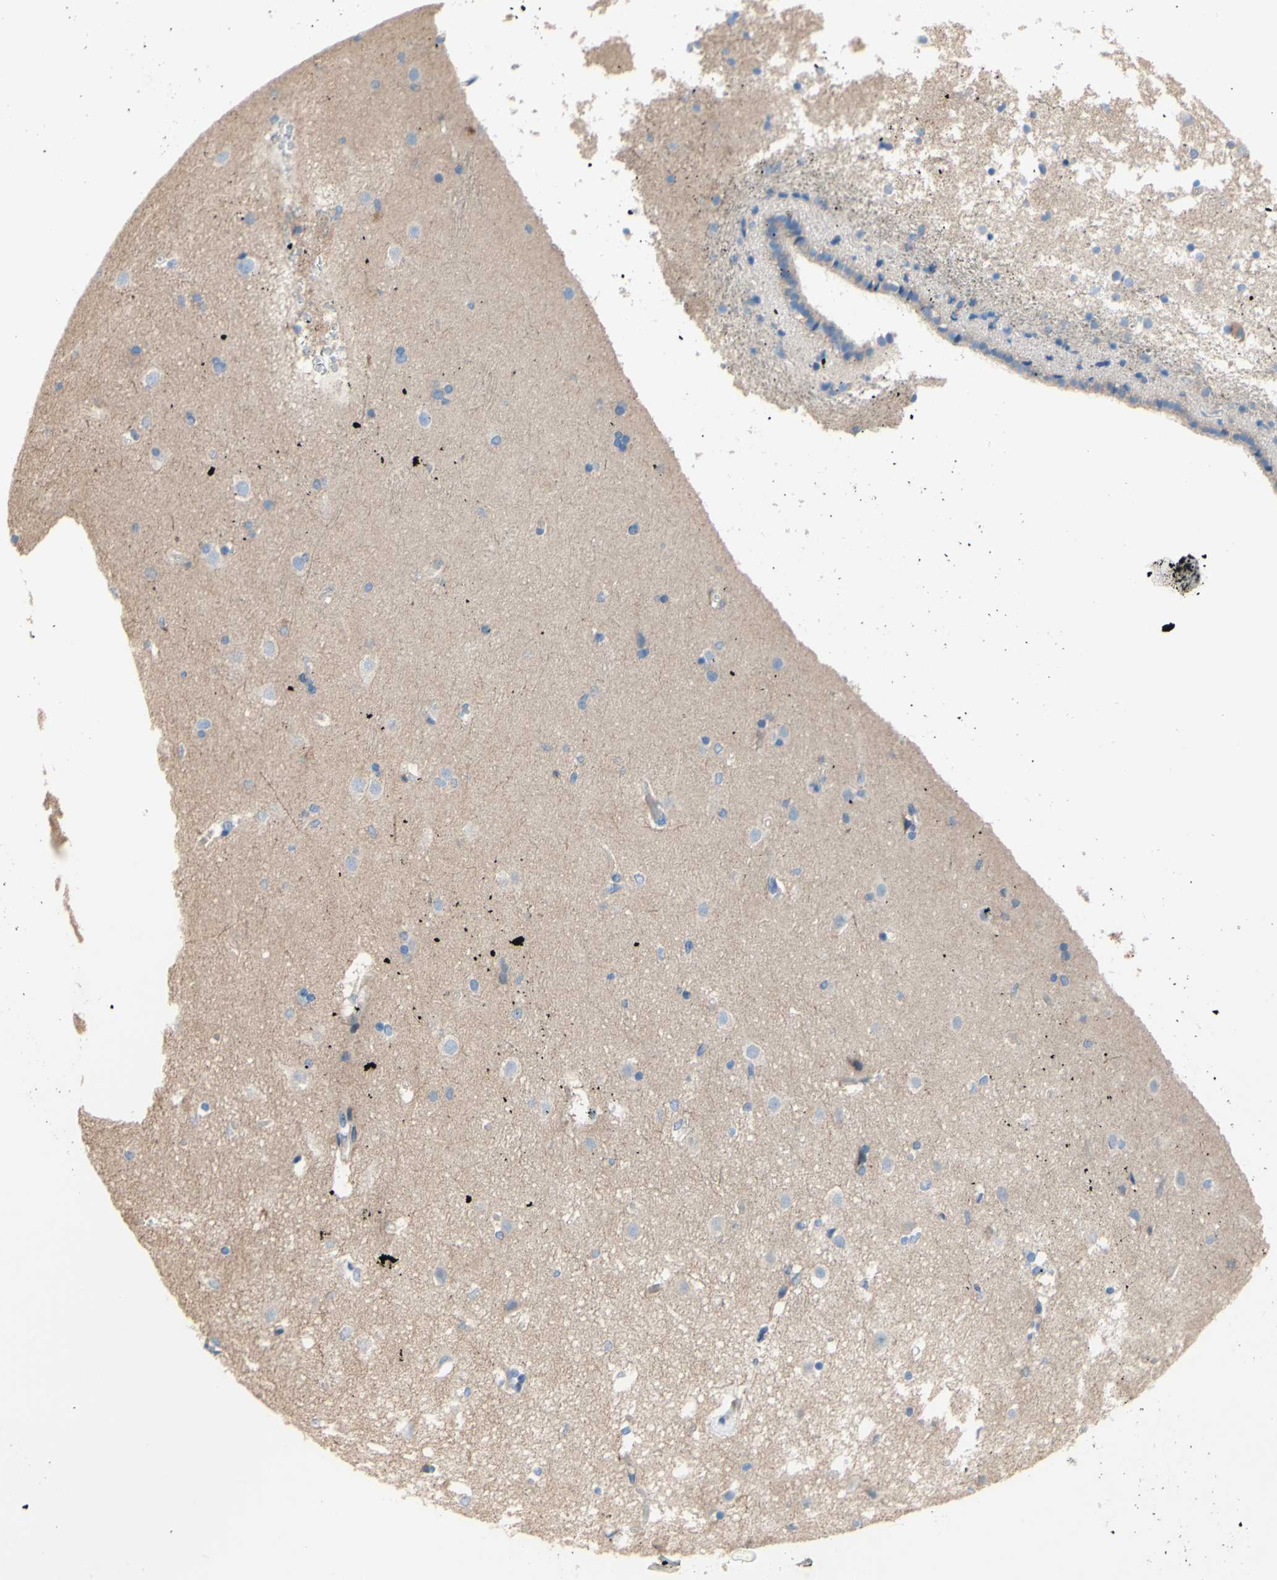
{"staining": {"intensity": "negative", "quantity": "none", "location": "none"}, "tissue": "caudate", "cell_type": "Glial cells", "image_type": "normal", "snomed": [{"axis": "morphology", "description": "Normal tissue, NOS"}, {"axis": "topography", "description": "Lateral ventricle wall"}], "caption": "Immunohistochemistry (IHC) photomicrograph of normal human caudate stained for a protein (brown), which shows no staining in glial cells.", "gene": "TMIGD2", "patient": {"sex": "female", "age": 19}}